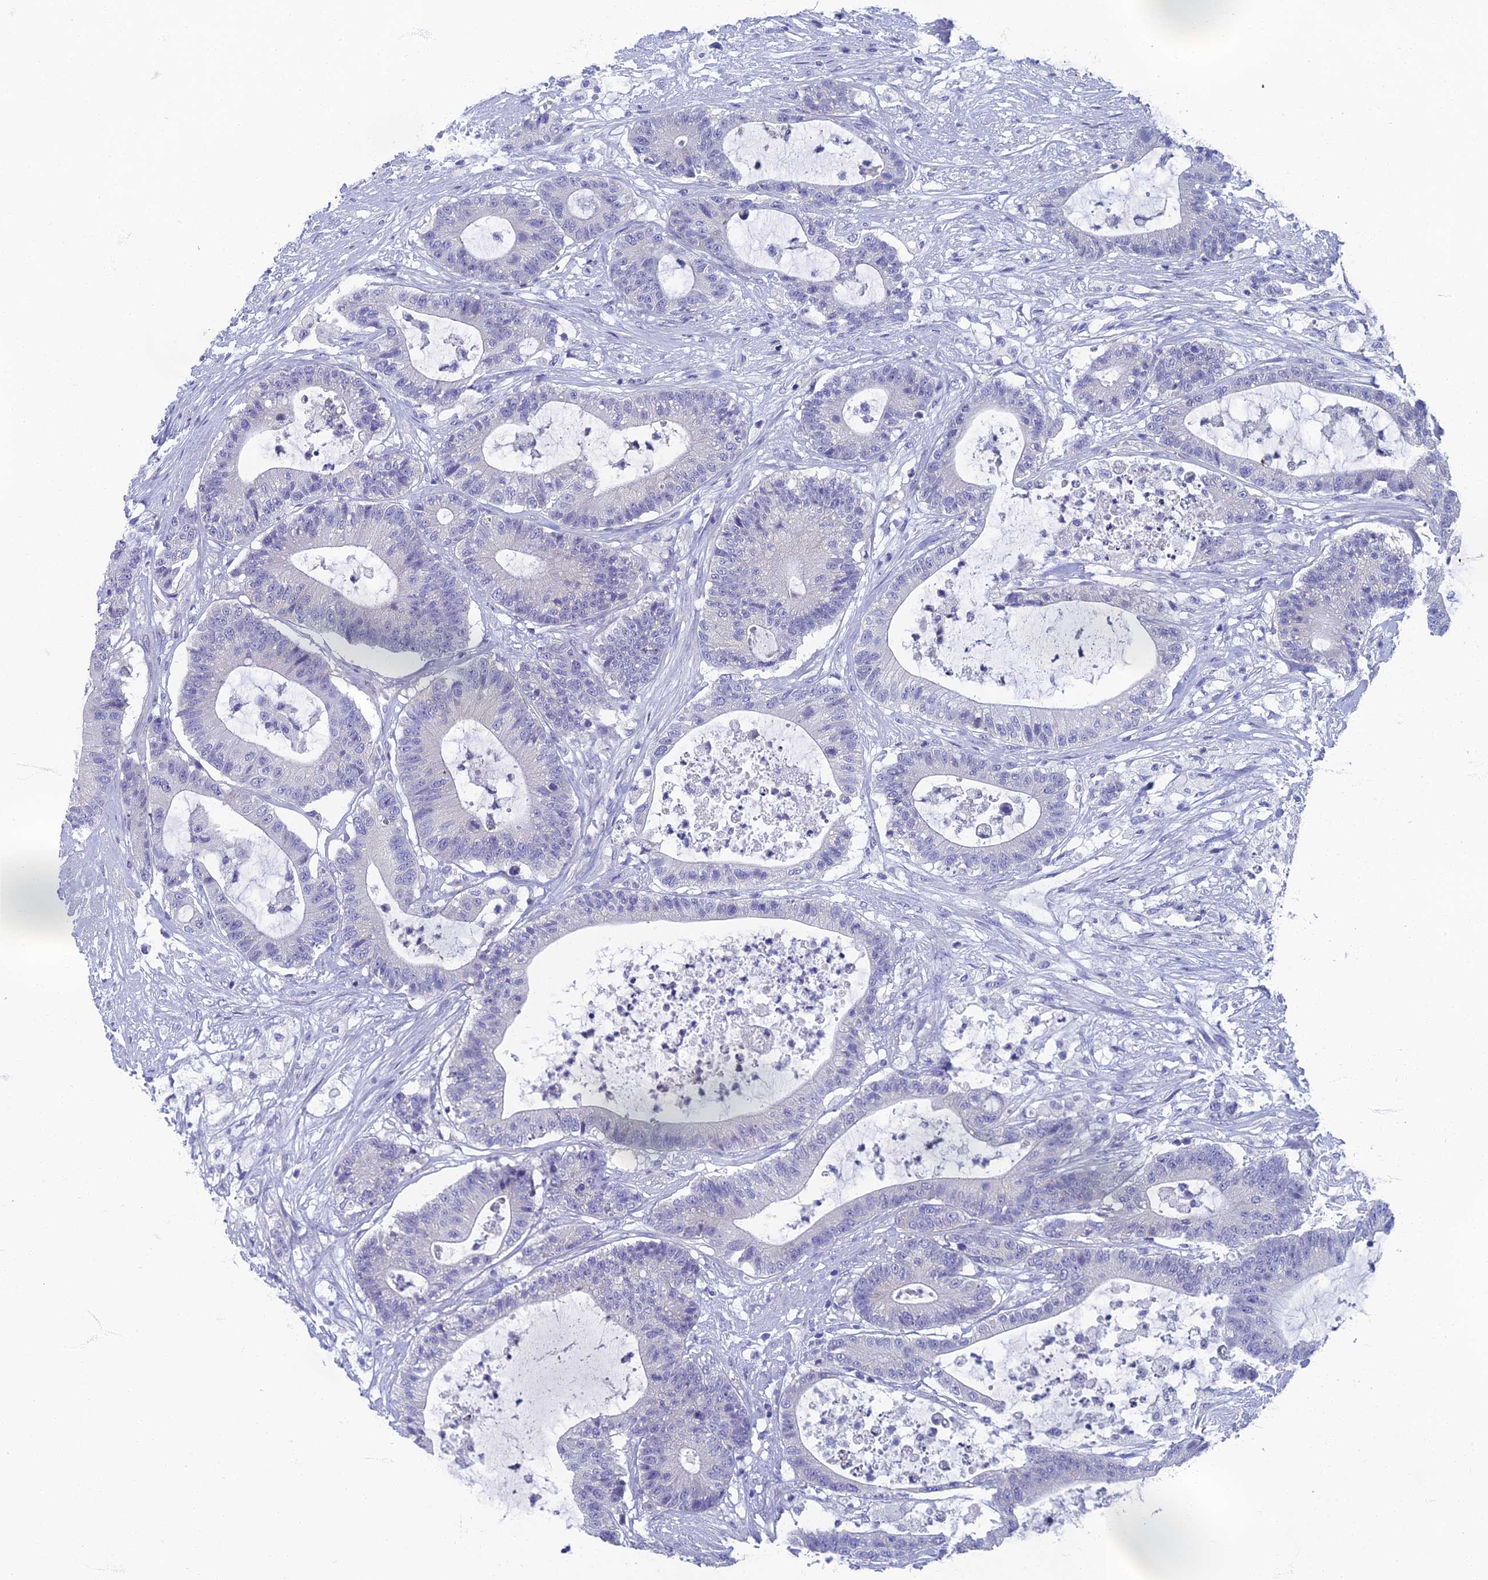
{"staining": {"intensity": "negative", "quantity": "none", "location": "none"}, "tissue": "colorectal cancer", "cell_type": "Tumor cells", "image_type": "cancer", "snomed": [{"axis": "morphology", "description": "Adenocarcinoma, NOS"}, {"axis": "topography", "description": "Colon"}], "caption": "The micrograph displays no significant staining in tumor cells of colorectal cancer (adenocarcinoma).", "gene": "SPIN4", "patient": {"sex": "female", "age": 84}}